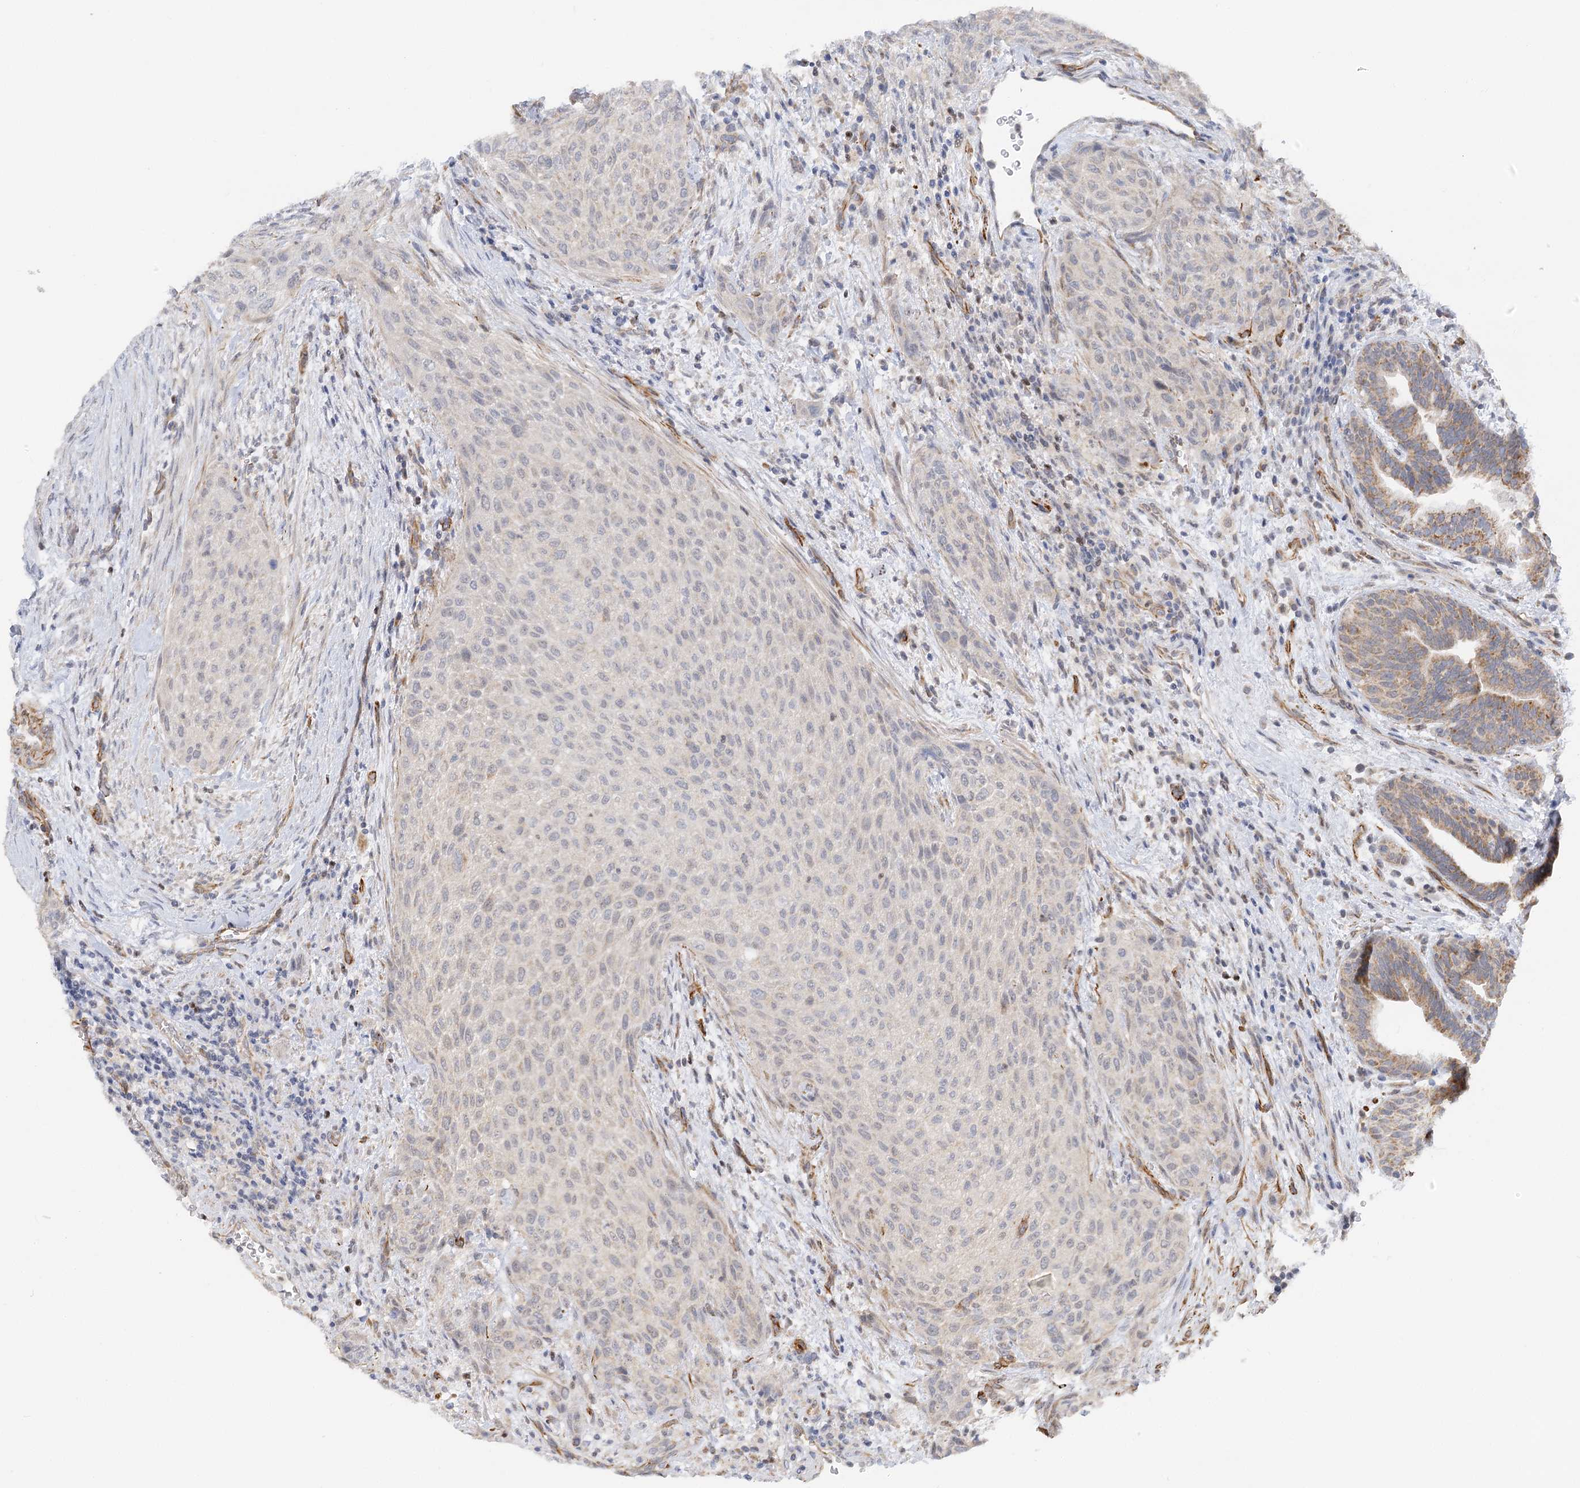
{"staining": {"intensity": "negative", "quantity": "none", "location": "none"}, "tissue": "urothelial cancer", "cell_type": "Tumor cells", "image_type": "cancer", "snomed": [{"axis": "morphology", "description": "Urothelial carcinoma, High grade"}, {"axis": "topography", "description": "Urinary bladder"}], "caption": "High magnification brightfield microscopy of urothelial cancer stained with DAB (brown) and counterstained with hematoxylin (blue): tumor cells show no significant positivity.", "gene": "NELL2", "patient": {"sex": "male", "age": 35}}